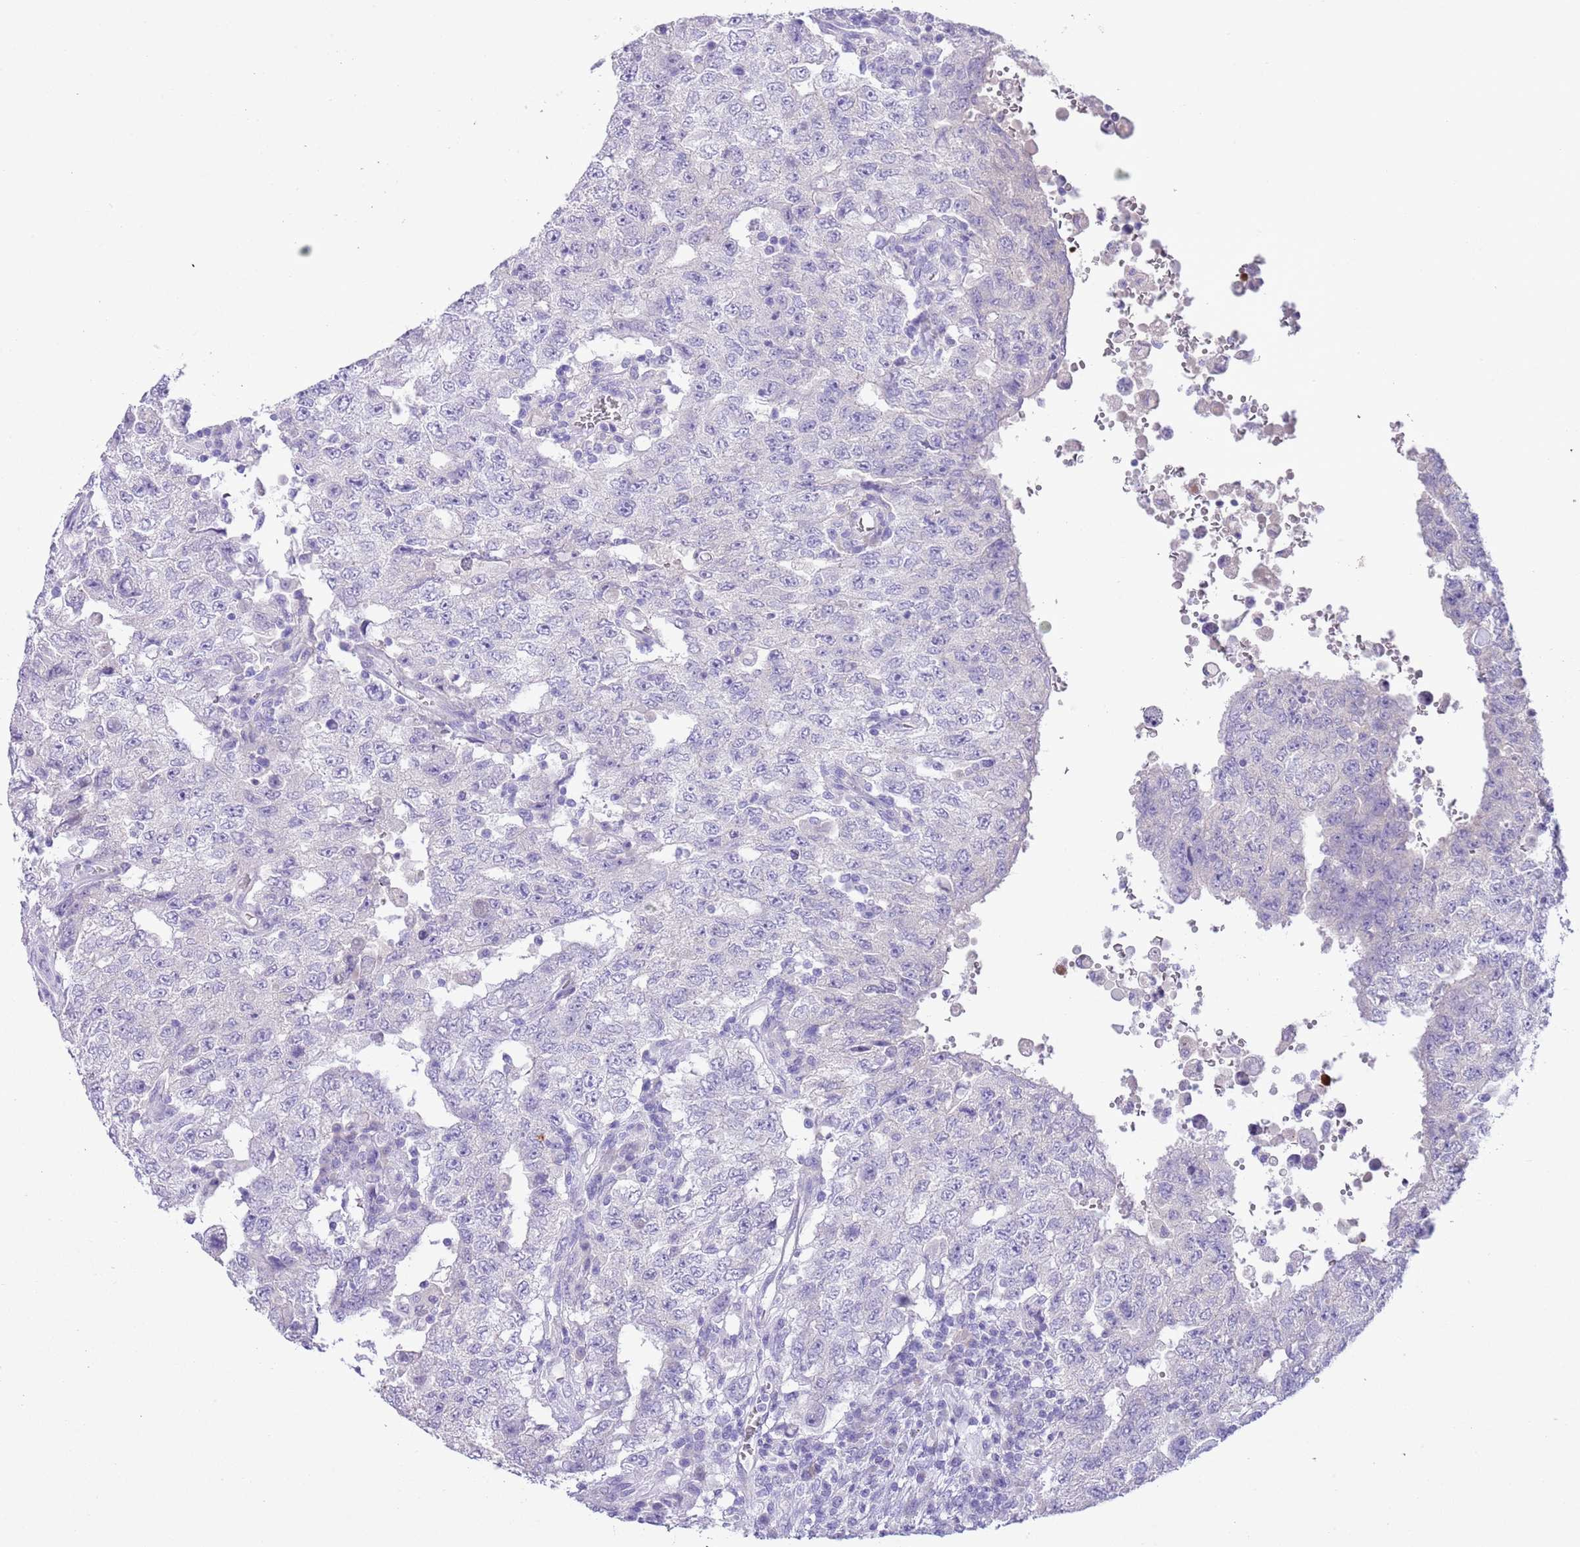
{"staining": {"intensity": "negative", "quantity": "none", "location": "none"}, "tissue": "testis cancer", "cell_type": "Tumor cells", "image_type": "cancer", "snomed": [{"axis": "morphology", "description": "Carcinoma, Embryonal, NOS"}, {"axis": "topography", "description": "Testis"}], "caption": "The immunohistochemistry histopathology image has no significant staining in tumor cells of embryonal carcinoma (testis) tissue. (Brightfield microscopy of DAB (3,3'-diaminobenzidine) immunohistochemistry (IHC) at high magnification).", "gene": "CLEC2A", "patient": {"sex": "male", "age": 26}}